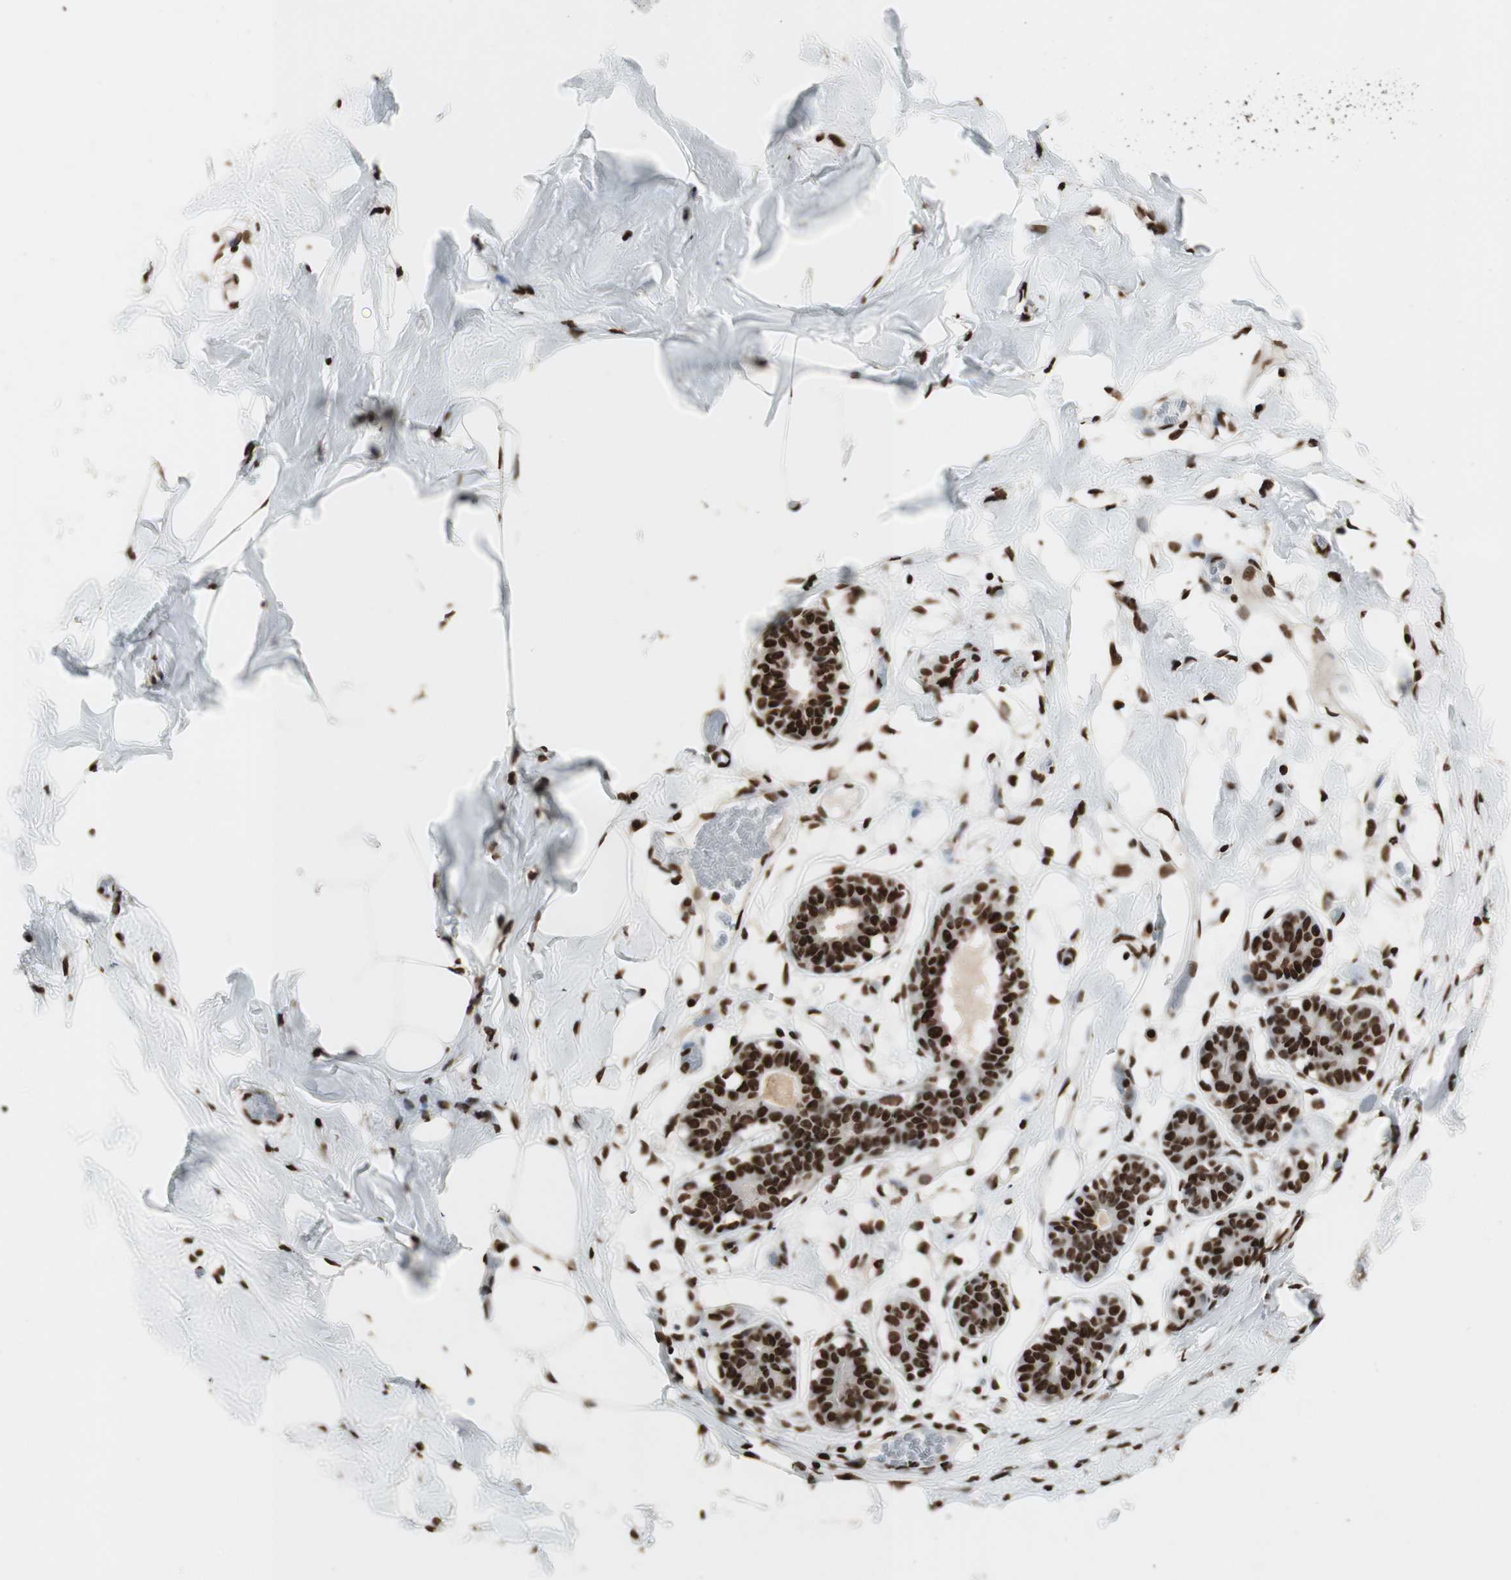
{"staining": {"intensity": "strong", "quantity": ">75%", "location": "nuclear"}, "tissue": "adipose tissue", "cell_type": "Adipocytes", "image_type": "normal", "snomed": [{"axis": "morphology", "description": "Normal tissue, NOS"}, {"axis": "topography", "description": "Breast"}, {"axis": "topography", "description": "Adipose tissue"}], "caption": "A high-resolution histopathology image shows IHC staining of unremarkable adipose tissue, which displays strong nuclear positivity in about >75% of adipocytes. The protein is stained brown, and the nuclei are stained in blue (DAB (3,3'-diaminobenzidine) IHC with brightfield microscopy, high magnification).", "gene": "HNRNPA2B1", "patient": {"sex": "female", "age": 25}}